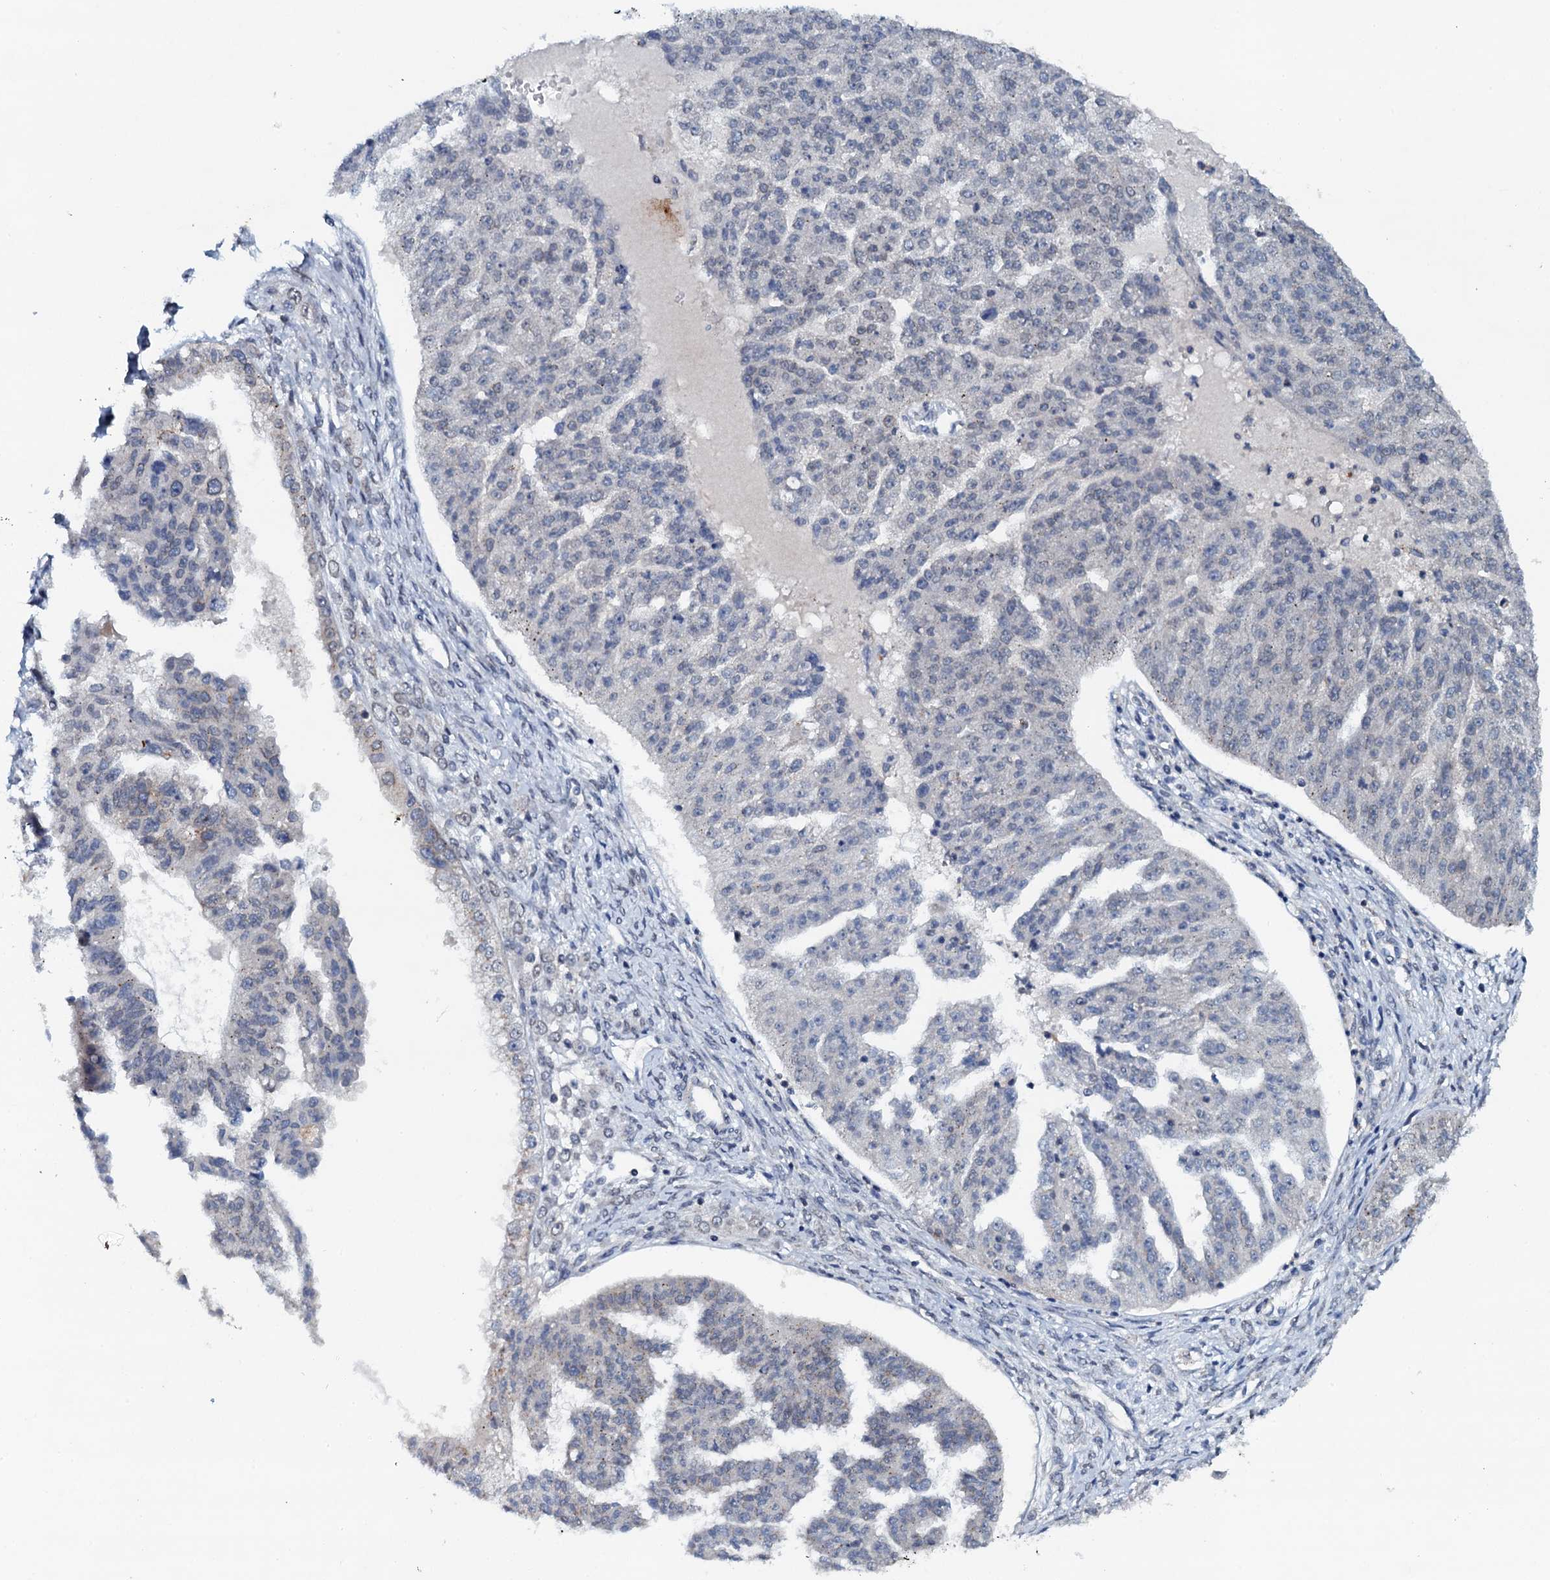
{"staining": {"intensity": "negative", "quantity": "none", "location": "none"}, "tissue": "ovarian cancer", "cell_type": "Tumor cells", "image_type": "cancer", "snomed": [{"axis": "morphology", "description": "Cystadenocarcinoma, serous, NOS"}, {"axis": "topography", "description": "Ovary"}], "caption": "A photomicrograph of serous cystadenocarcinoma (ovarian) stained for a protein demonstrates no brown staining in tumor cells.", "gene": "SNTA1", "patient": {"sex": "female", "age": 58}}